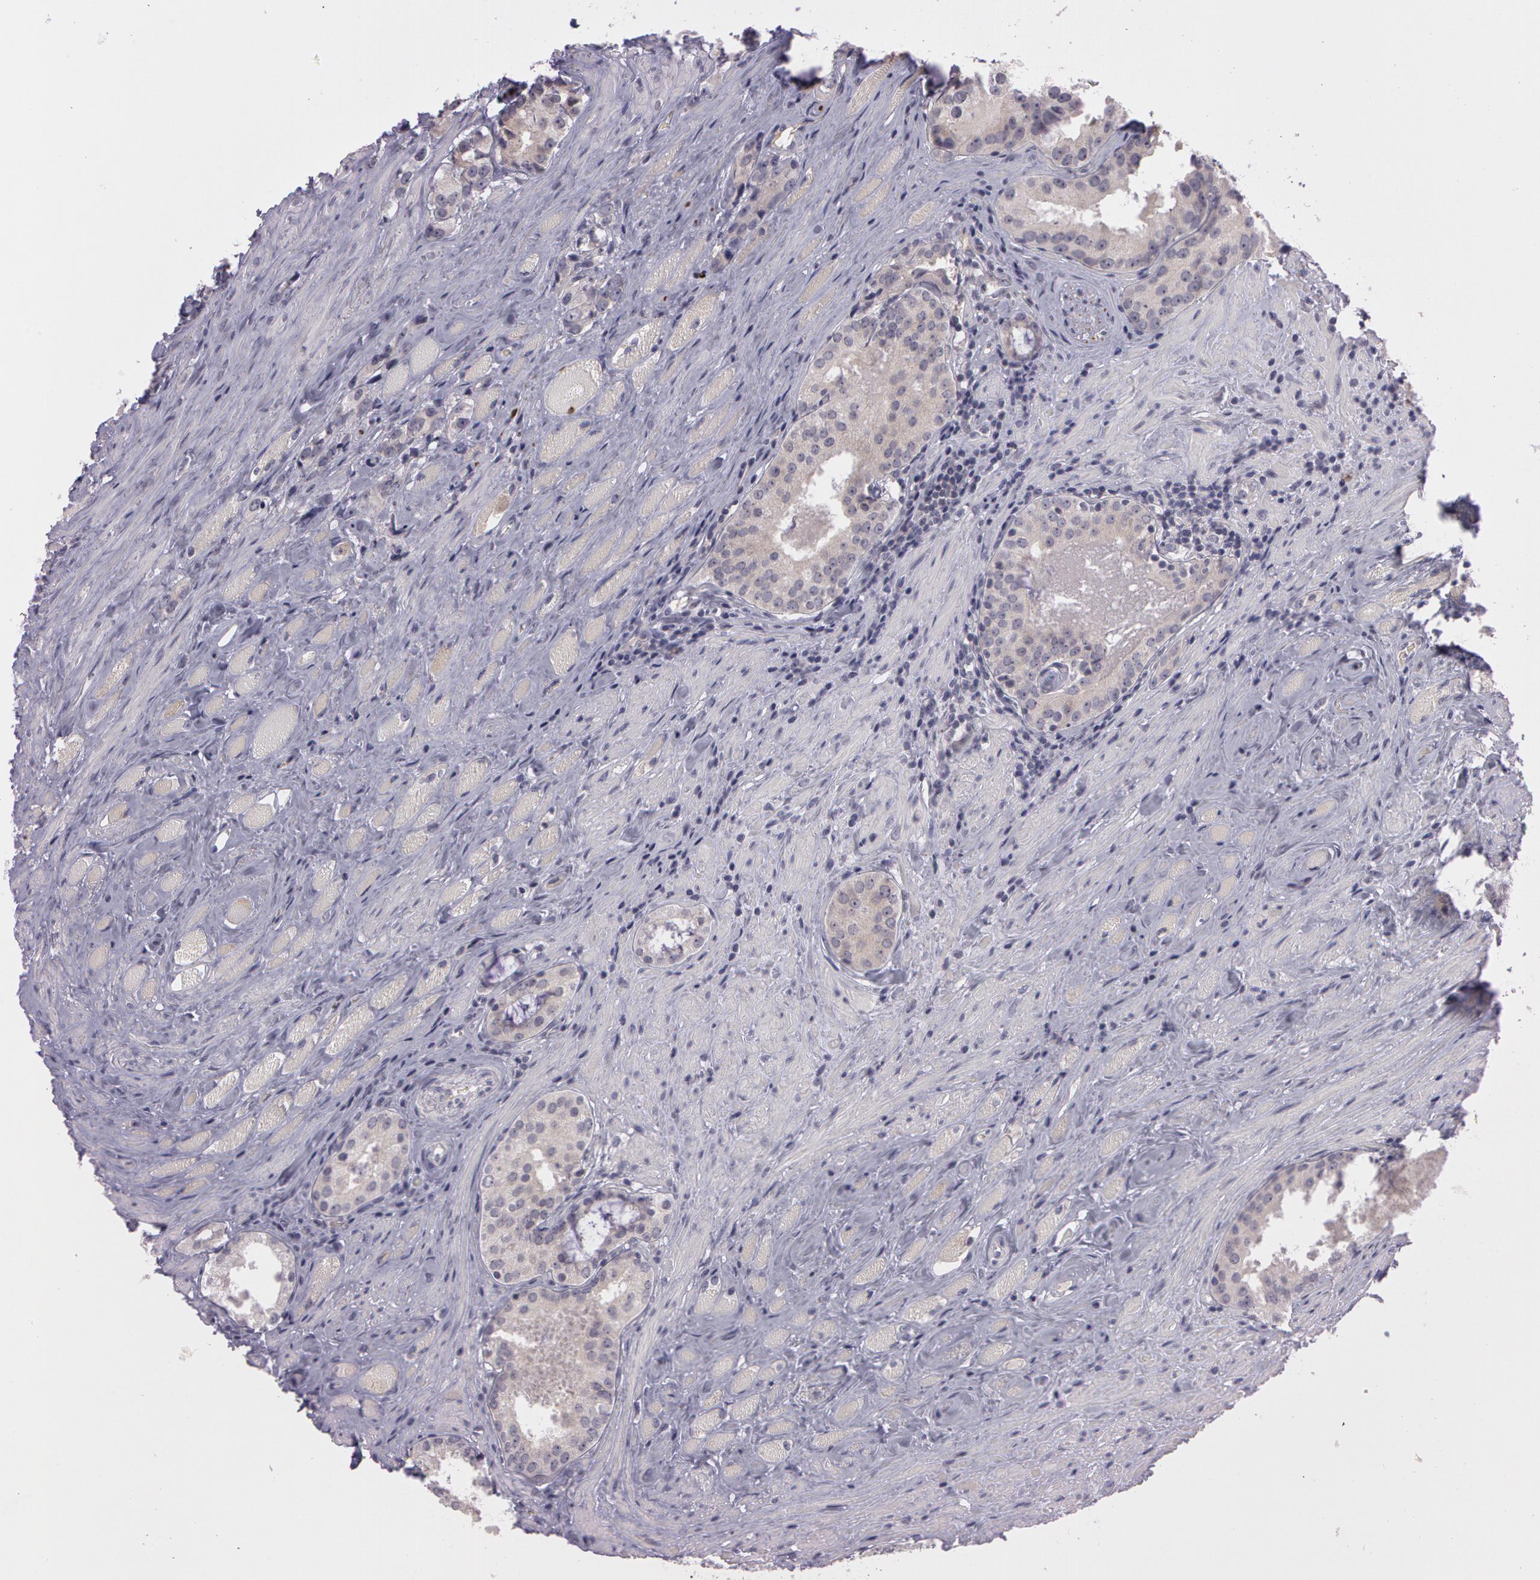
{"staining": {"intensity": "weak", "quantity": "25%-75%", "location": "cytoplasmic/membranous"}, "tissue": "prostate cancer", "cell_type": "Tumor cells", "image_type": "cancer", "snomed": [{"axis": "morphology", "description": "Adenocarcinoma, Medium grade"}, {"axis": "topography", "description": "Prostate"}], "caption": "IHC histopathology image of medium-grade adenocarcinoma (prostate) stained for a protein (brown), which shows low levels of weak cytoplasmic/membranous positivity in approximately 25%-75% of tumor cells.", "gene": "MXRA5", "patient": {"sex": "male", "age": 73}}